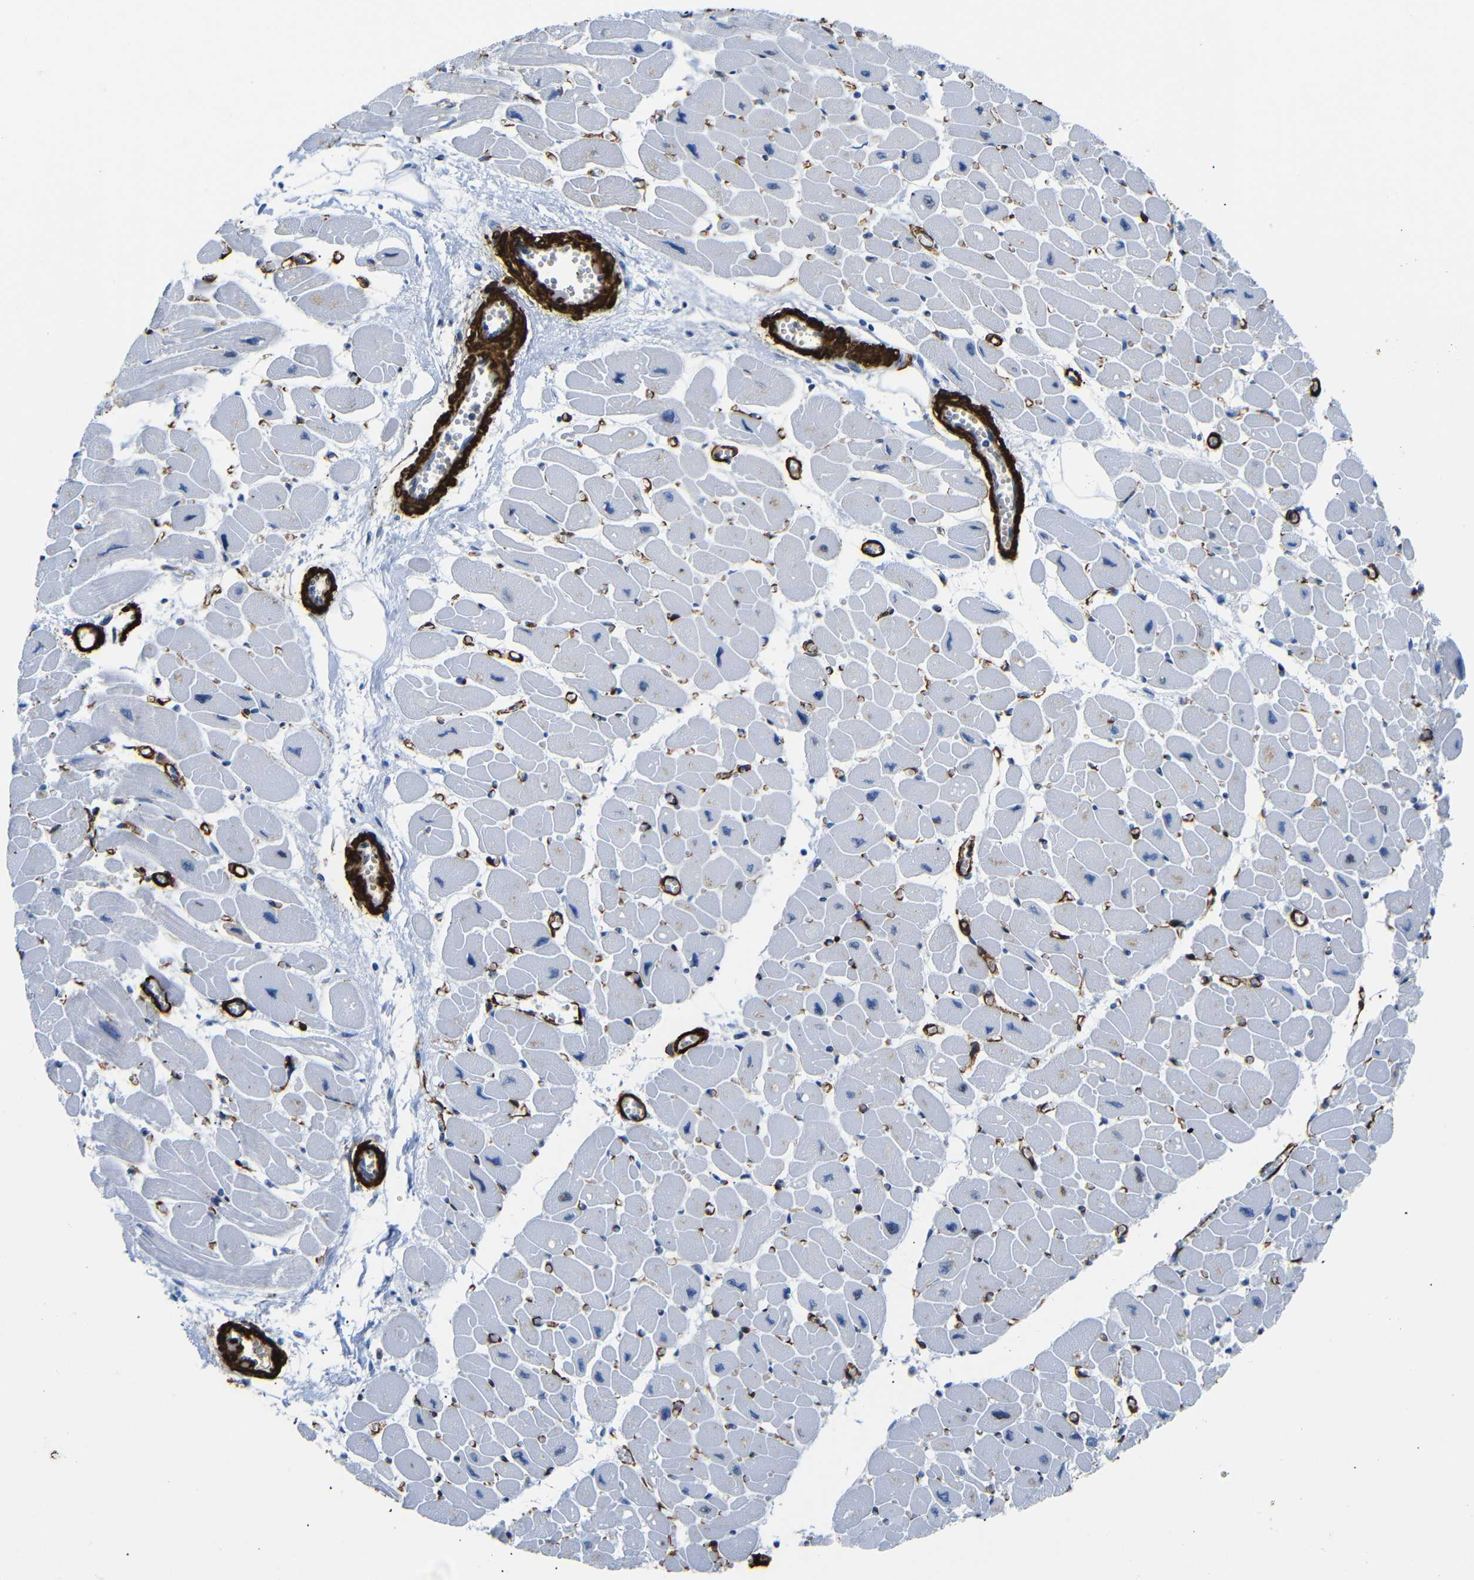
{"staining": {"intensity": "negative", "quantity": "none", "location": "none"}, "tissue": "heart muscle", "cell_type": "Cardiomyocytes", "image_type": "normal", "snomed": [{"axis": "morphology", "description": "Normal tissue, NOS"}, {"axis": "topography", "description": "Heart"}], "caption": "A high-resolution image shows immunohistochemistry staining of normal heart muscle, which reveals no significant staining in cardiomyocytes.", "gene": "ACTA2", "patient": {"sex": "female", "age": 54}}